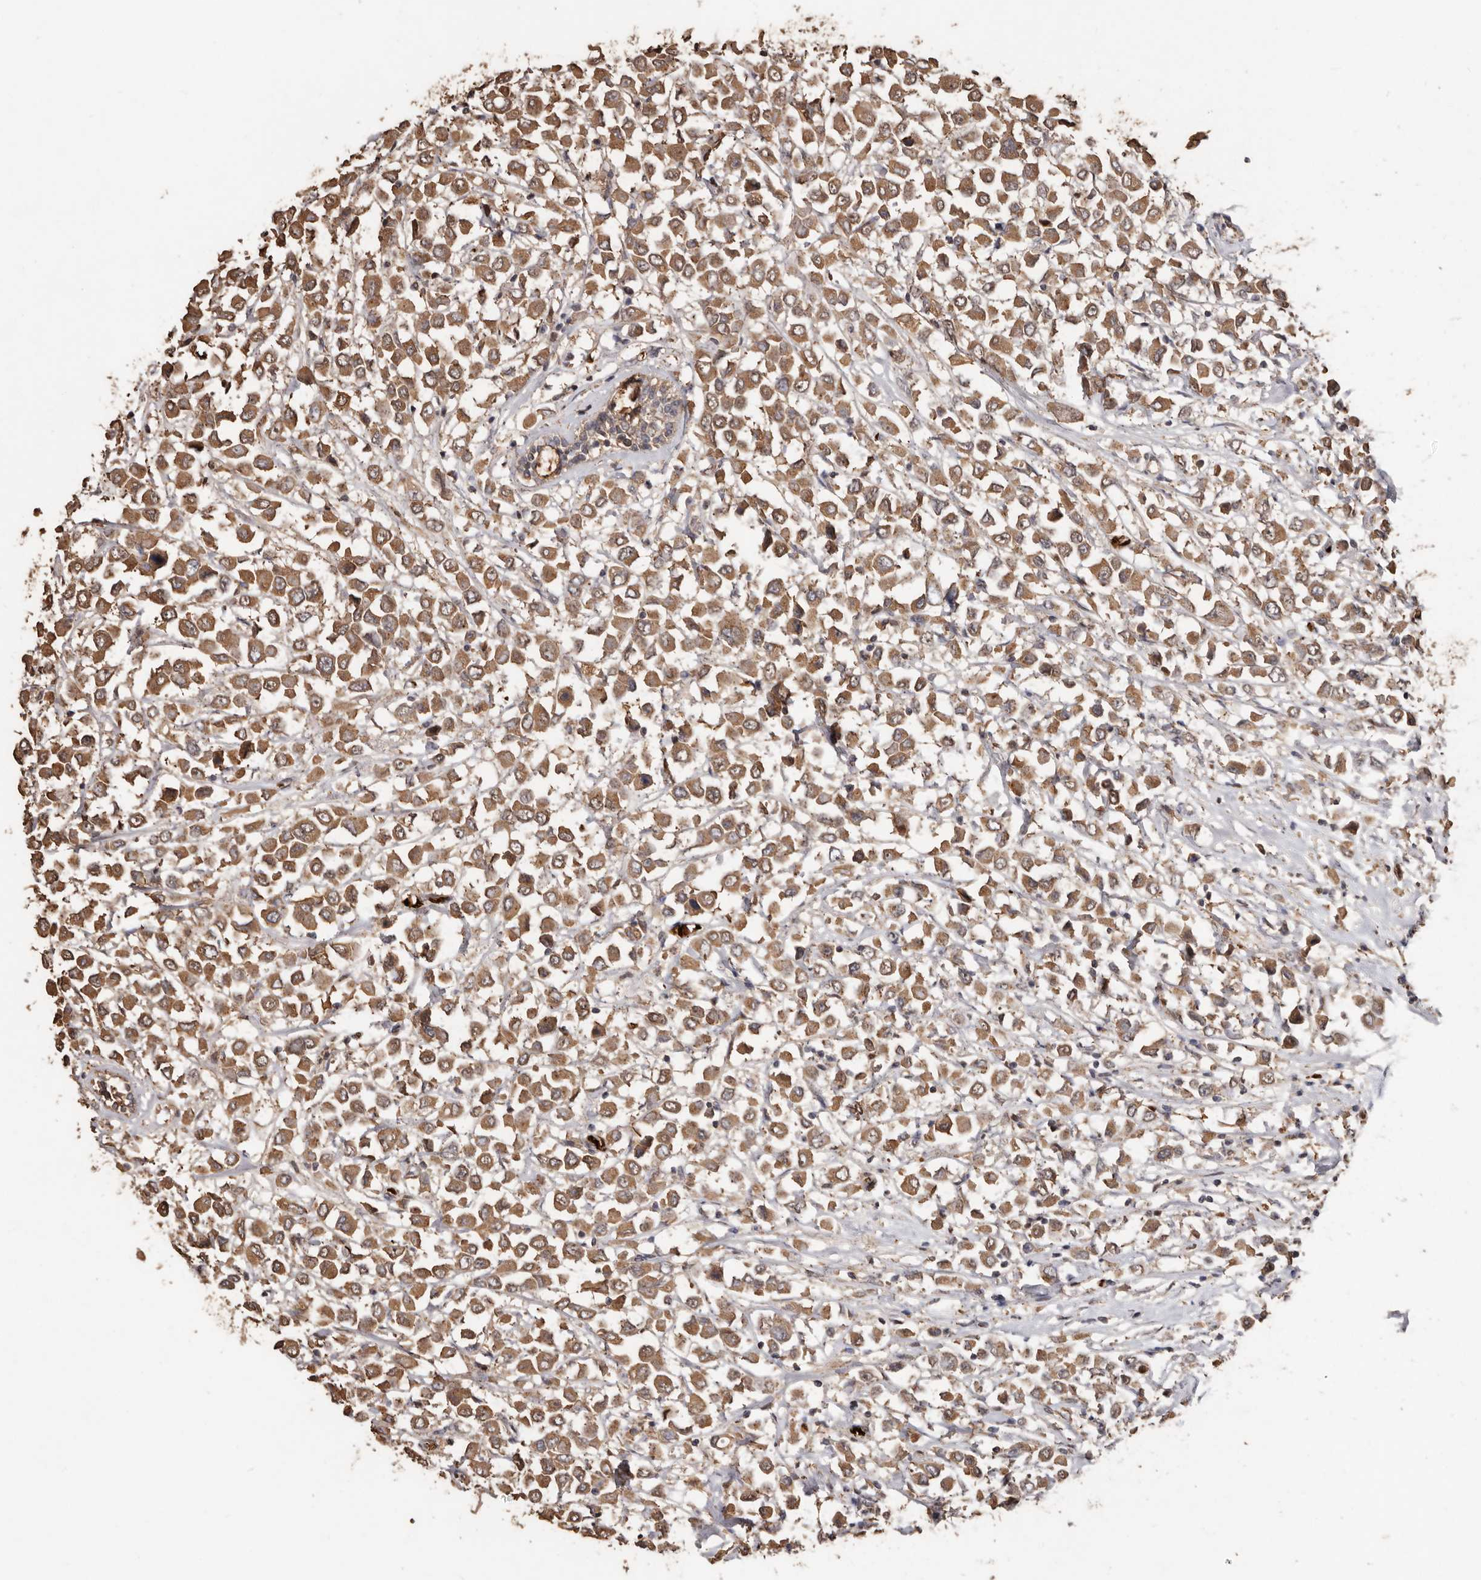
{"staining": {"intensity": "moderate", "quantity": ">75%", "location": "cytoplasmic/membranous"}, "tissue": "breast cancer", "cell_type": "Tumor cells", "image_type": "cancer", "snomed": [{"axis": "morphology", "description": "Duct carcinoma"}, {"axis": "topography", "description": "Breast"}], "caption": "This is a micrograph of immunohistochemistry staining of breast invasive ductal carcinoma, which shows moderate staining in the cytoplasmic/membranous of tumor cells.", "gene": "GRAMD2A", "patient": {"sex": "female", "age": 61}}